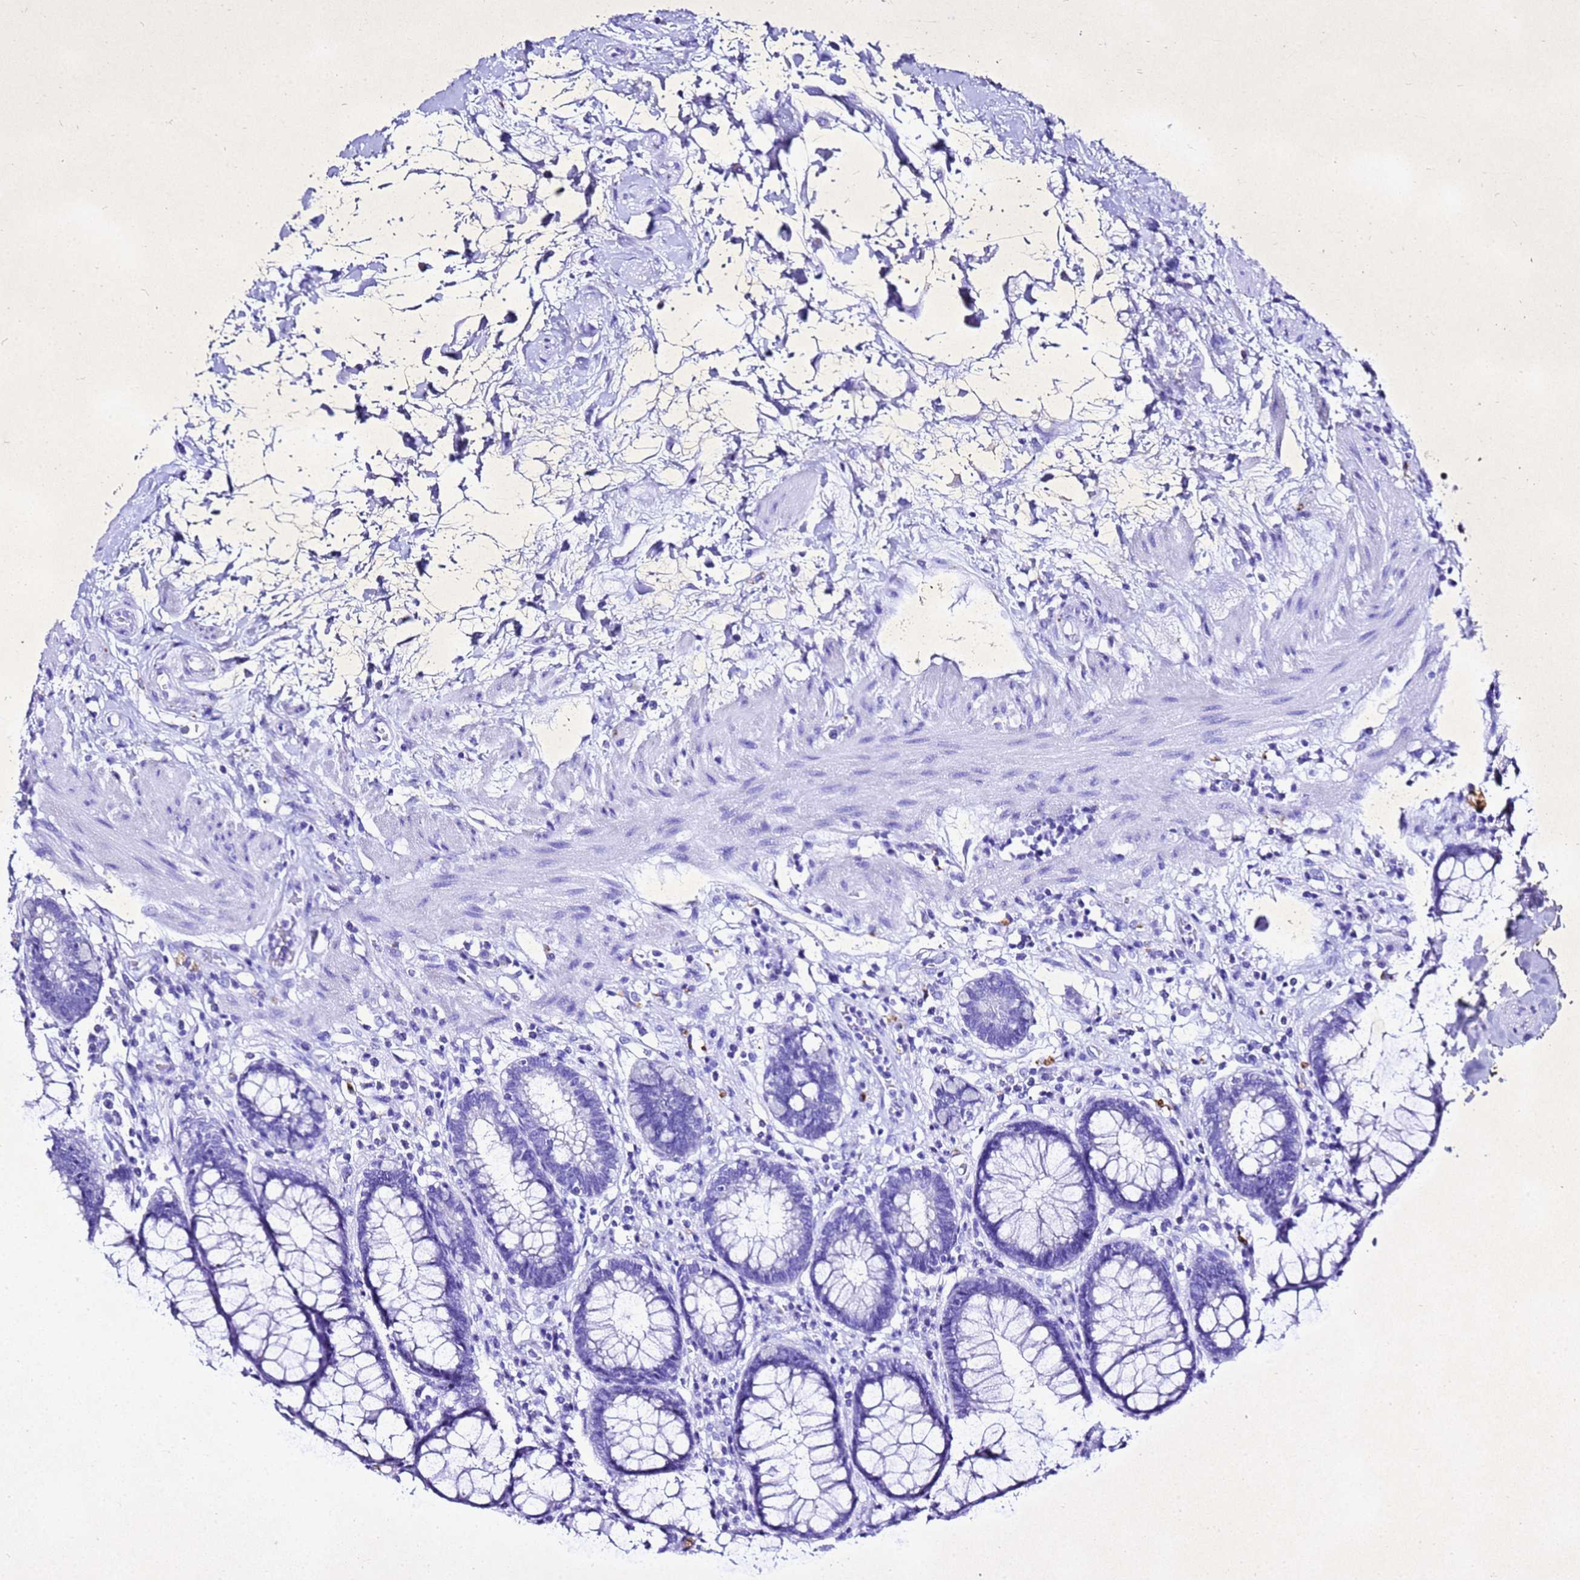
{"staining": {"intensity": "negative", "quantity": "none", "location": "none"}, "tissue": "rectum", "cell_type": "Glandular cells", "image_type": "normal", "snomed": [{"axis": "morphology", "description": "Normal tissue, NOS"}, {"axis": "topography", "description": "Rectum"}], "caption": "The histopathology image shows no staining of glandular cells in unremarkable rectum.", "gene": "LIPF", "patient": {"sex": "male", "age": 64}}